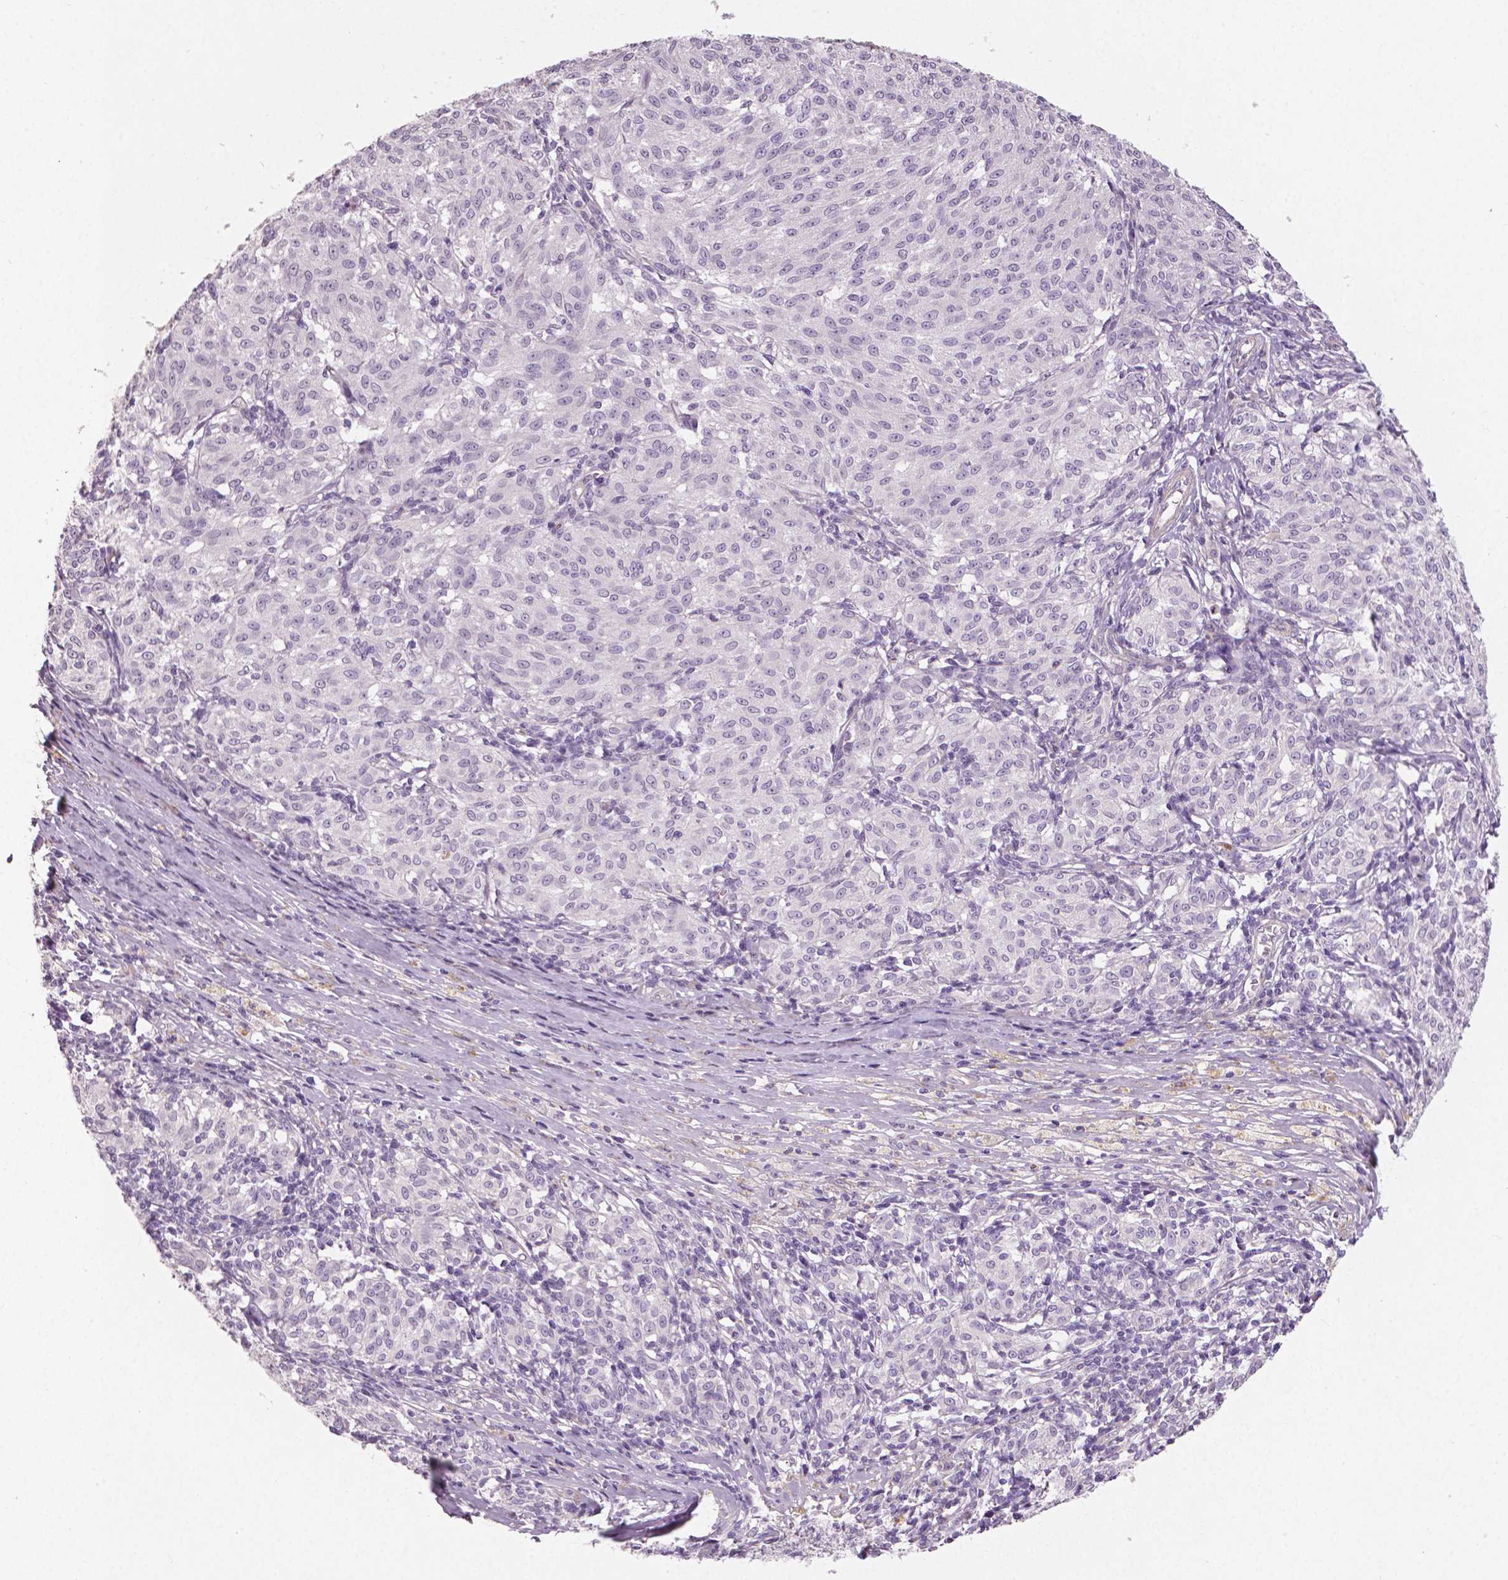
{"staining": {"intensity": "negative", "quantity": "none", "location": "none"}, "tissue": "melanoma", "cell_type": "Tumor cells", "image_type": "cancer", "snomed": [{"axis": "morphology", "description": "Malignant melanoma, NOS"}, {"axis": "topography", "description": "Skin"}], "caption": "Tumor cells are negative for protein expression in human melanoma.", "gene": "FLT1", "patient": {"sex": "female", "age": 72}}